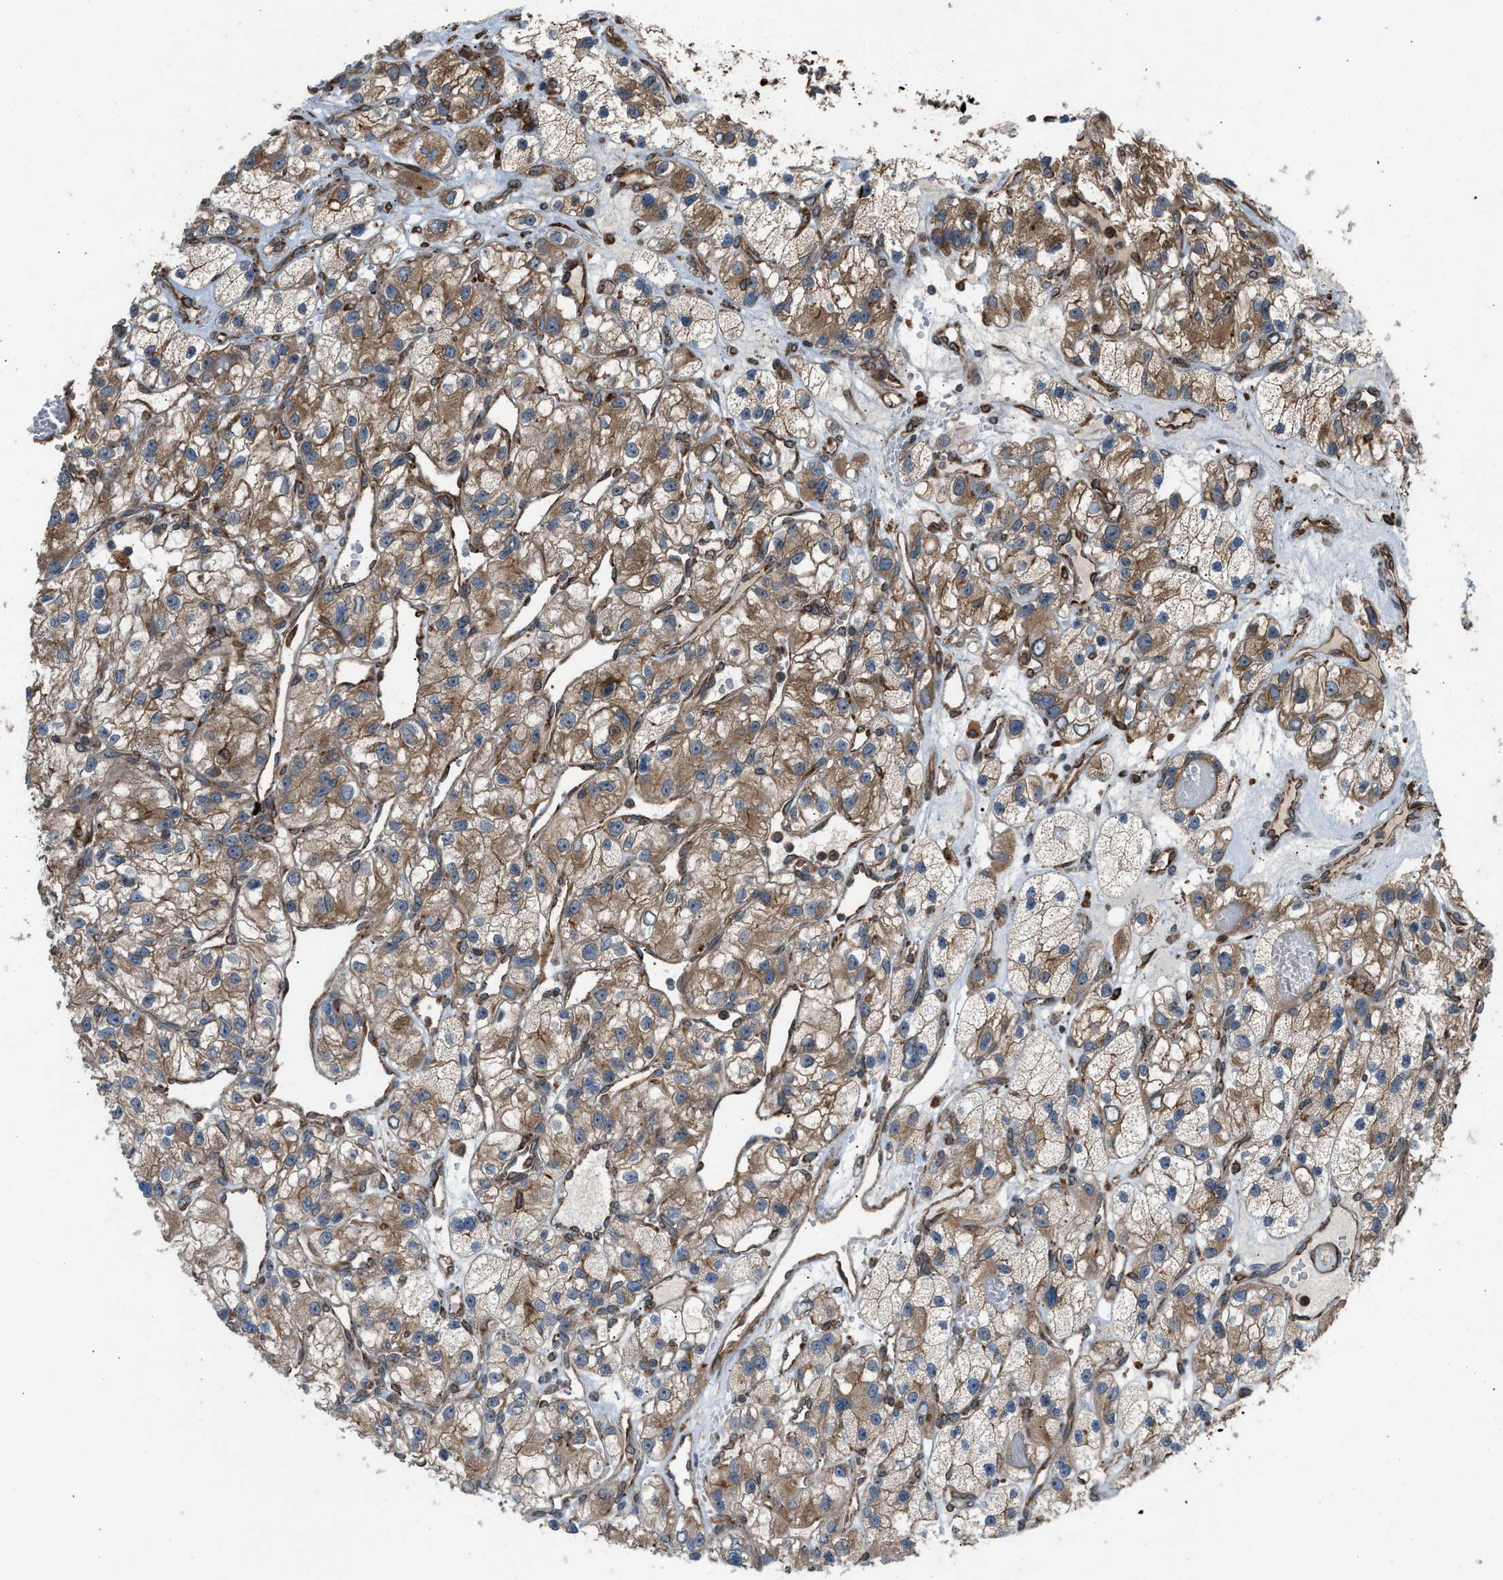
{"staining": {"intensity": "moderate", "quantity": ">75%", "location": "cytoplasmic/membranous"}, "tissue": "renal cancer", "cell_type": "Tumor cells", "image_type": "cancer", "snomed": [{"axis": "morphology", "description": "Adenocarcinoma, NOS"}, {"axis": "topography", "description": "Kidney"}], "caption": "A medium amount of moderate cytoplasmic/membranous expression is seen in approximately >75% of tumor cells in renal adenocarcinoma tissue.", "gene": "BAIAP2L1", "patient": {"sex": "female", "age": 57}}